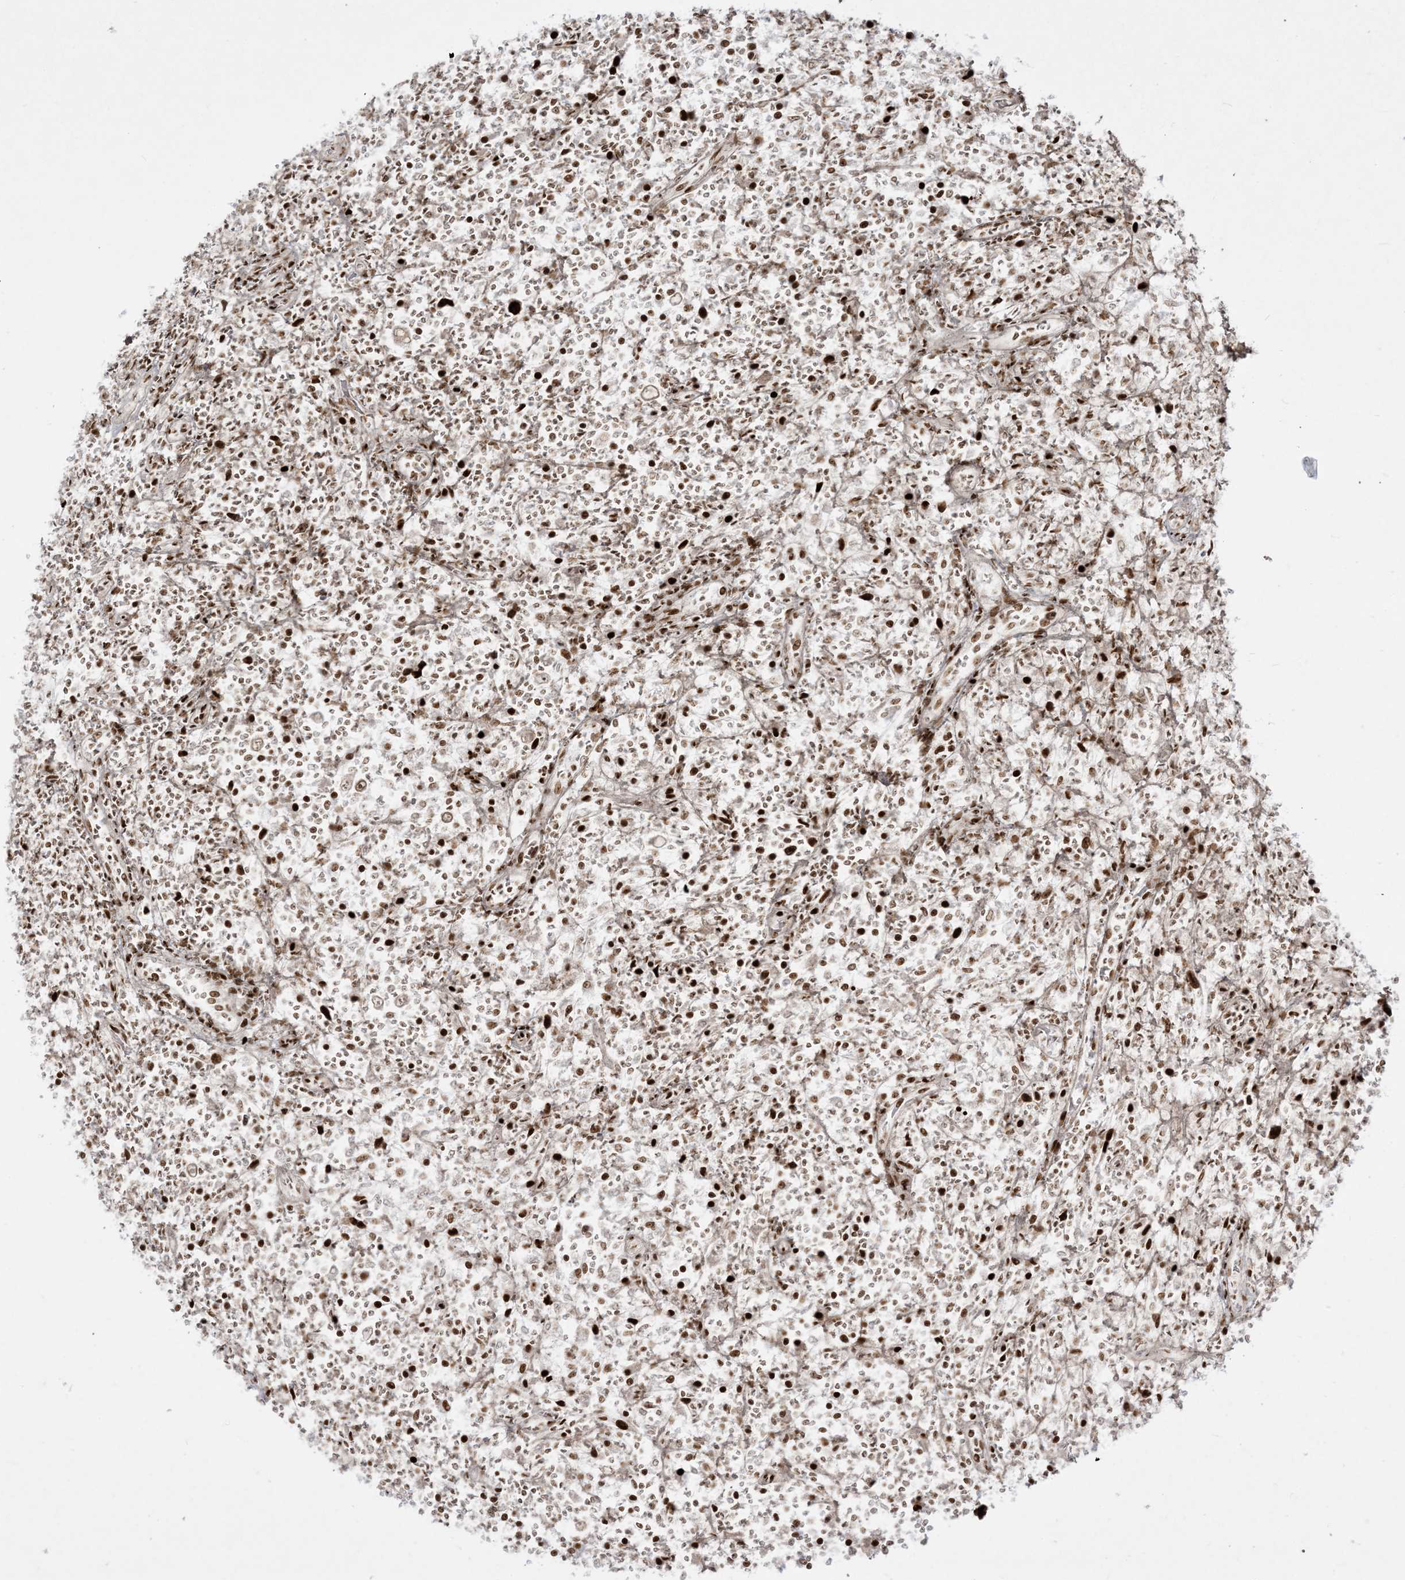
{"staining": {"intensity": "moderate", "quantity": ">75%", "location": "nuclear"}, "tissue": "lymphoma", "cell_type": "Tumor cells", "image_type": "cancer", "snomed": [{"axis": "morphology", "description": "Hodgkin's disease, NOS"}, {"axis": "topography", "description": "Lymph node"}], "caption": "Tumor cells show medium levels of moderate nuclear positivity in approximately >75% of cells in lymphoma.", "gene": "RBM10", "patient": {"sex": "male", "age": 70}}